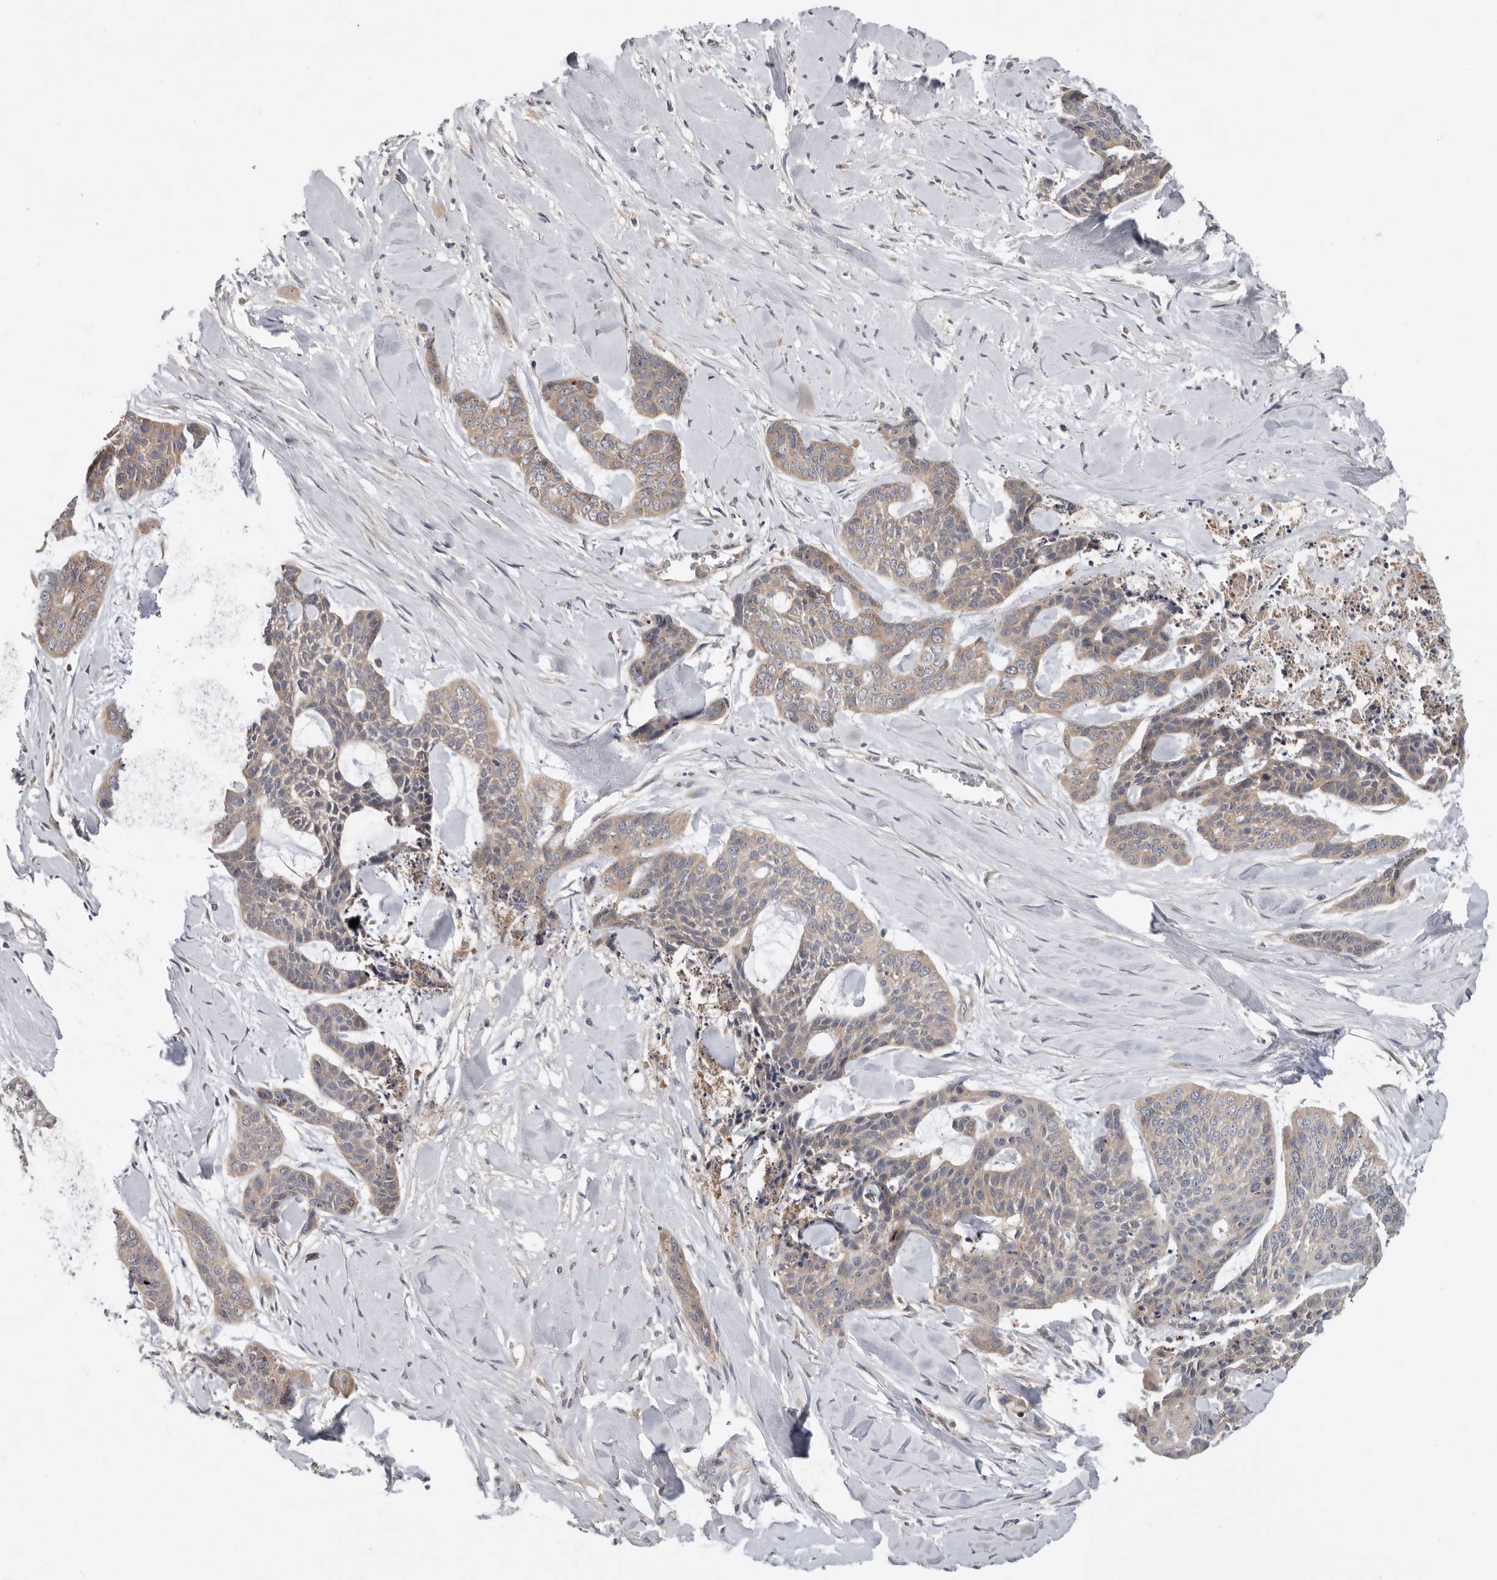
{"staining": {"intensity": "weak", "quantity": ">75%", "location": "cytoplasmic/membranous"}, "tissue": "skin cancer", "cell_type": "Tumor cells", "image_type": "cancer", "snomed": [{"axis": "morphology", "description": "Basal cell carcinoma"}, {"axis": "topography", "description": "Skin"}], "caption": "Brown immunohistochemical staining in human skin cancer (basal cell carcinoma) reveals weak cytoplasmic/membranous positivity in about >75% of tumor cells. (brown staining indicates protein expression, while blue staining denotes nuclei).", "gene": "PPP1R42", "patient": {"sex": "female", "age": 64}}